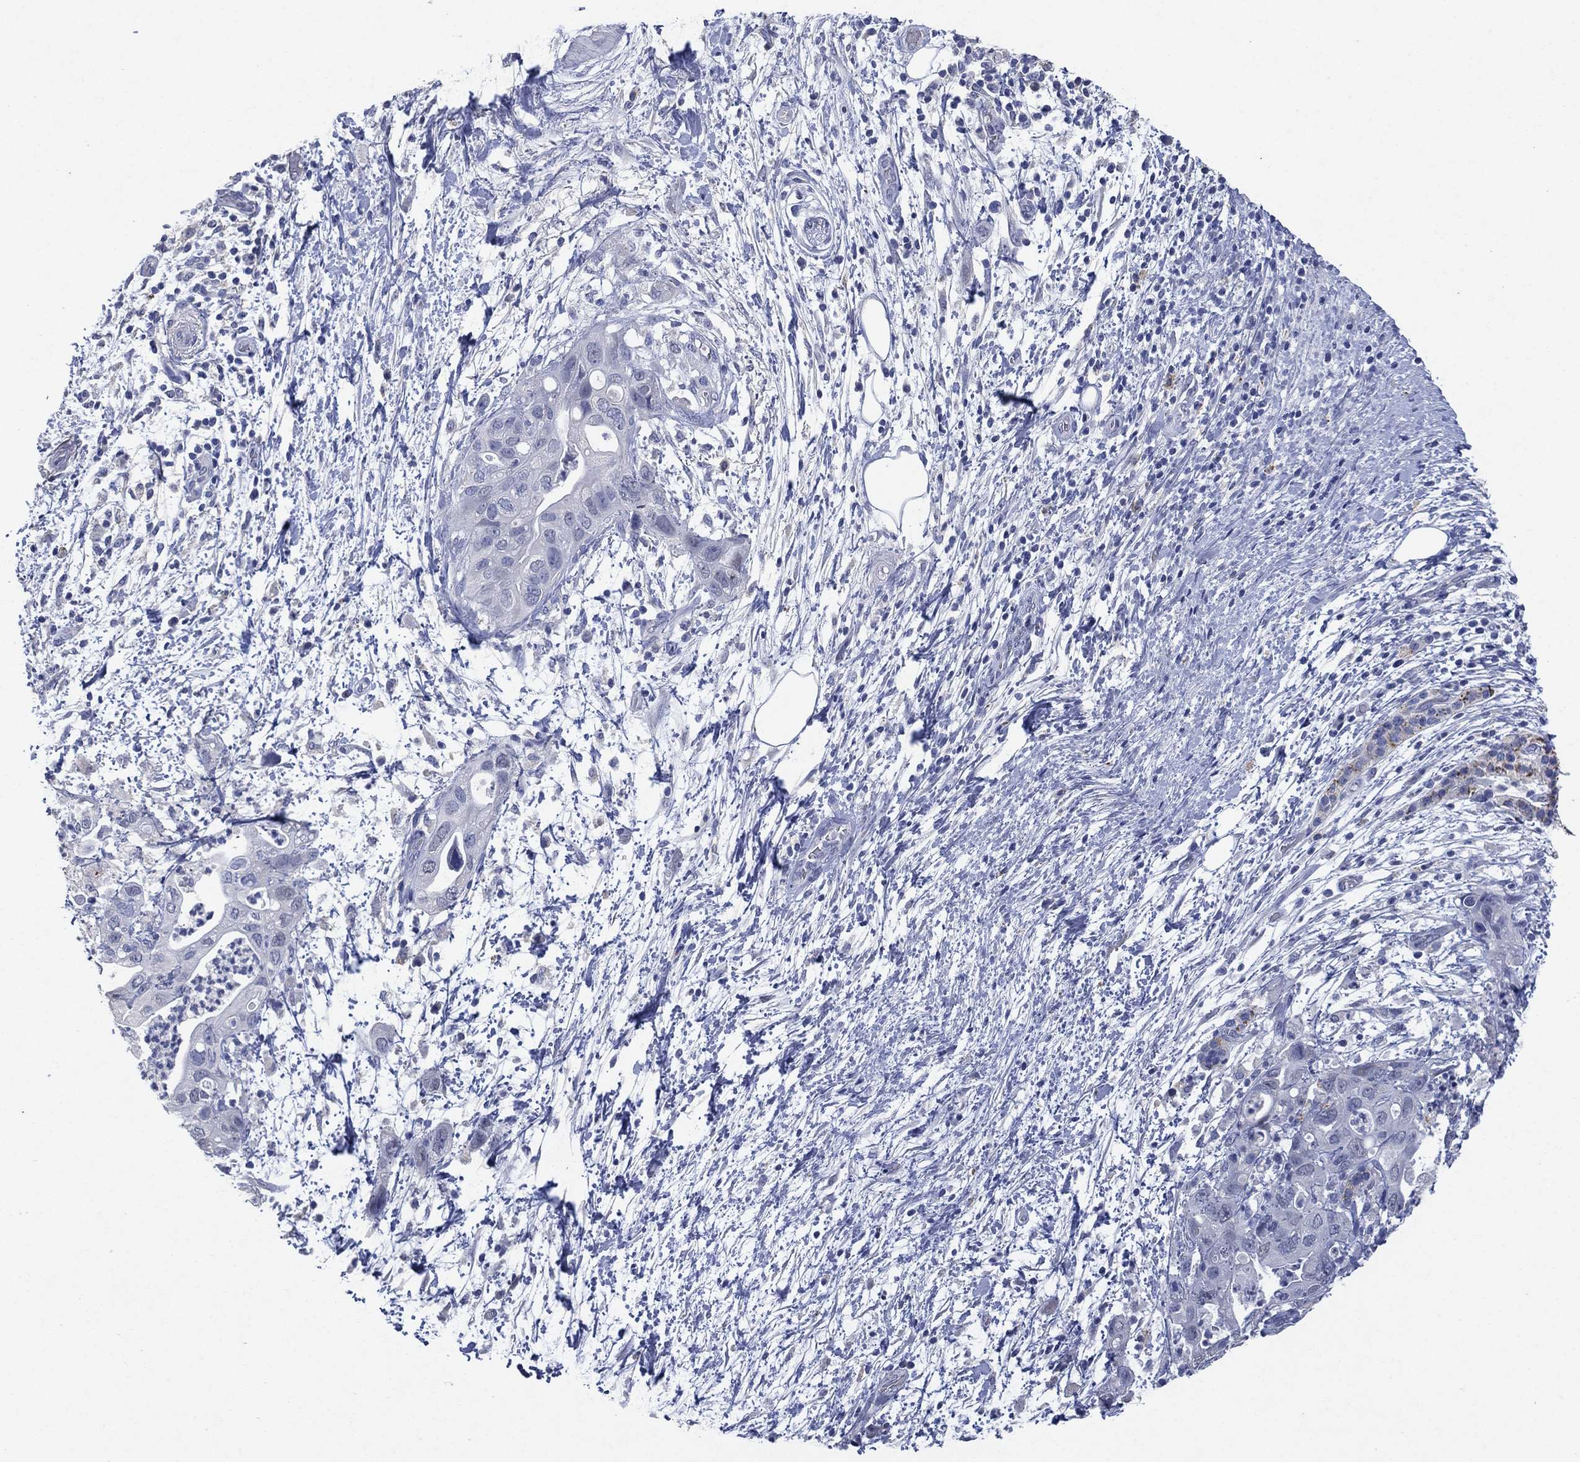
{"staining": {"intensity": "negative", "quantity": "none", "location": "none"}, "tissue": "pancreatic cancer", "cell_type": "Tumor cells", "image_type": "cancer", "snomed": [{"axis": "morphology", "description": "Adenocarcinoma, NOS"}, {"axis": "topography", "description": "Pancreas"}], "caption": "Micrograph shows no significant protein expression in tumor cells of pancreatic adenocarcinoma. (Immunohistochemistry, brightfield microscopy, high magnification).", "gene": "FSCN2", "patient": {"sex": "female", "age": 72}}